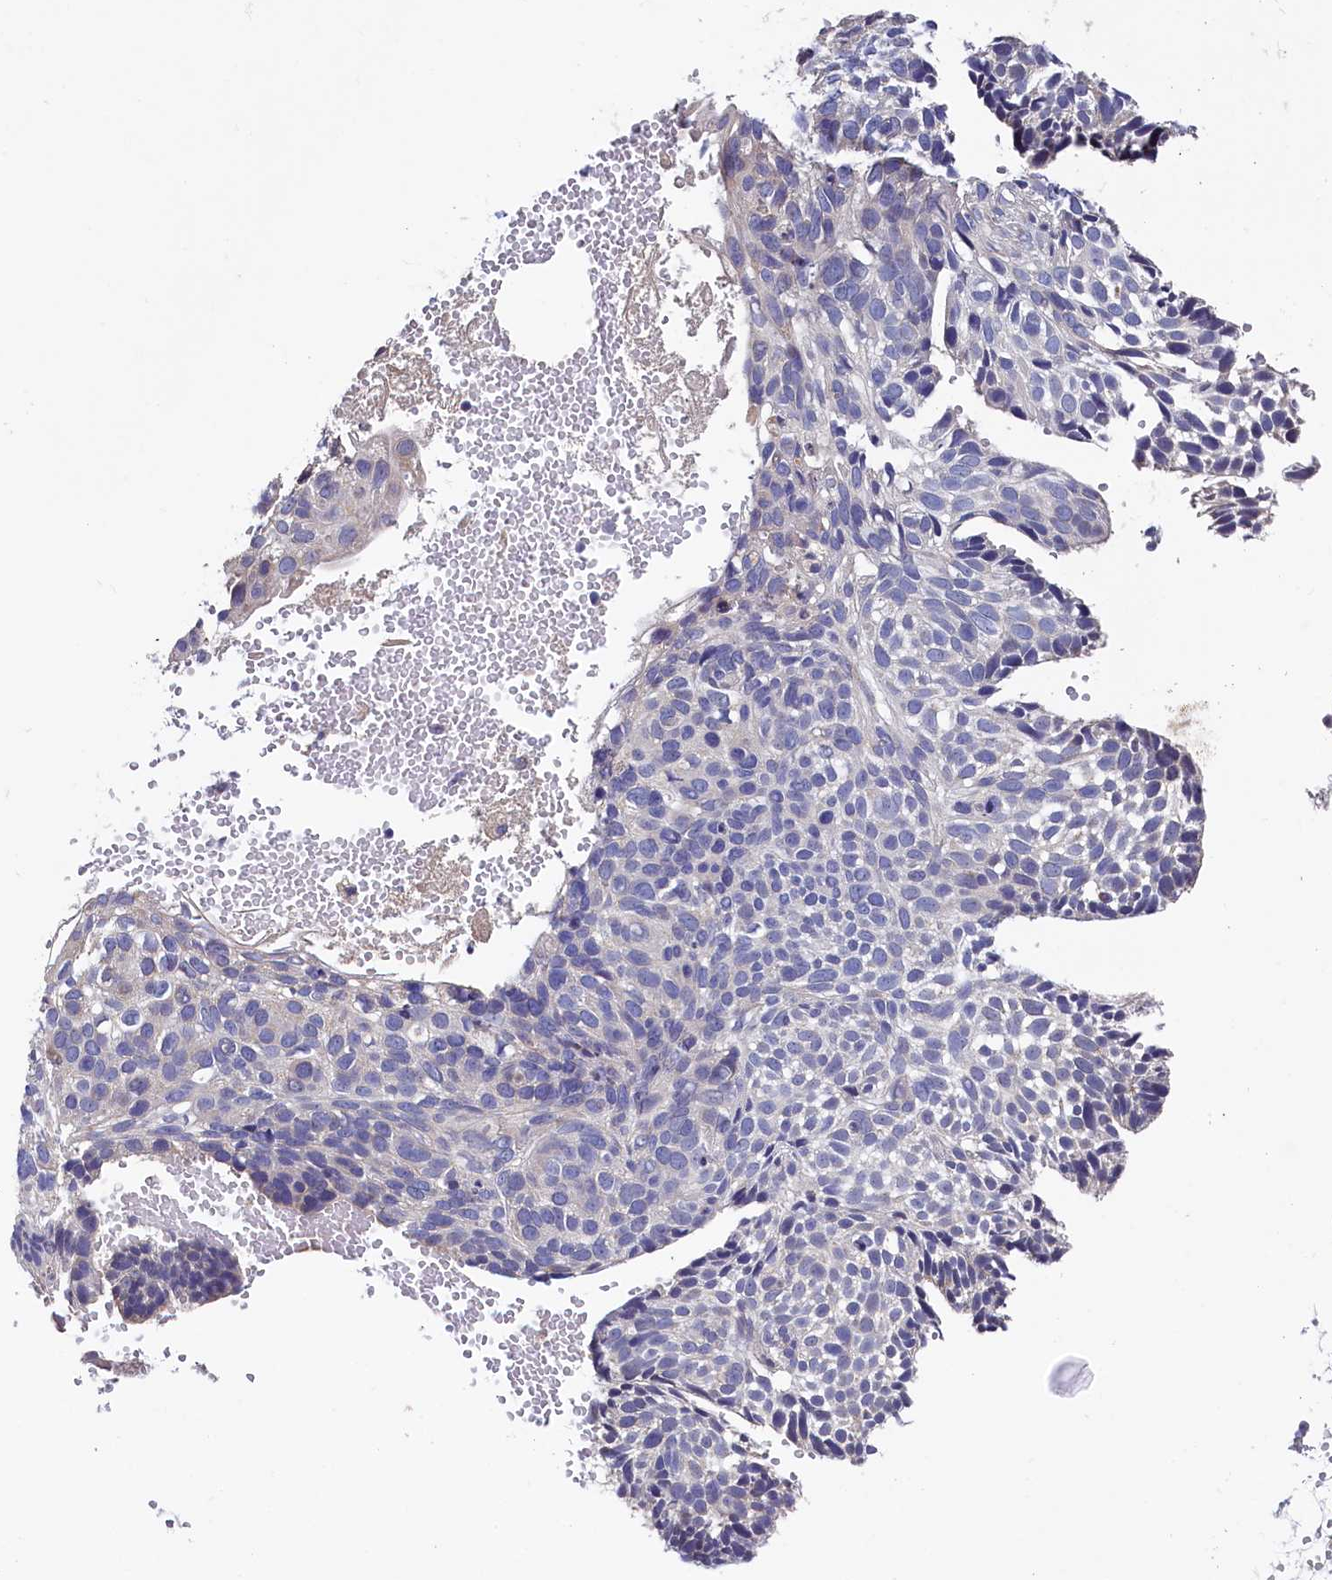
{"staining": {"intensity": "negative", "quantity": "none", "location": "none"}, "tissue": "skin cancer", "cell_type": "Tumor cells", "image_type": "cancer", "snomed": [{"axis": "morphology", "description": "Normal tissue, NOS"}, {"axis": "morphology", "description": "Basal cell carcinoma"}, {"axis": "topography", "description": "Skin"}], "caption": "The photomicrograph demonstrates no significant expression in tumor cells of basal cell carcinoma (skin). (Stains: DAB immunohistochemistry with hematoxylin counter stain, Microscopy: brightfield microscopy at high magnification).", "gene": "SPINK9", "patient": {"sex": "male", "age": 66}}